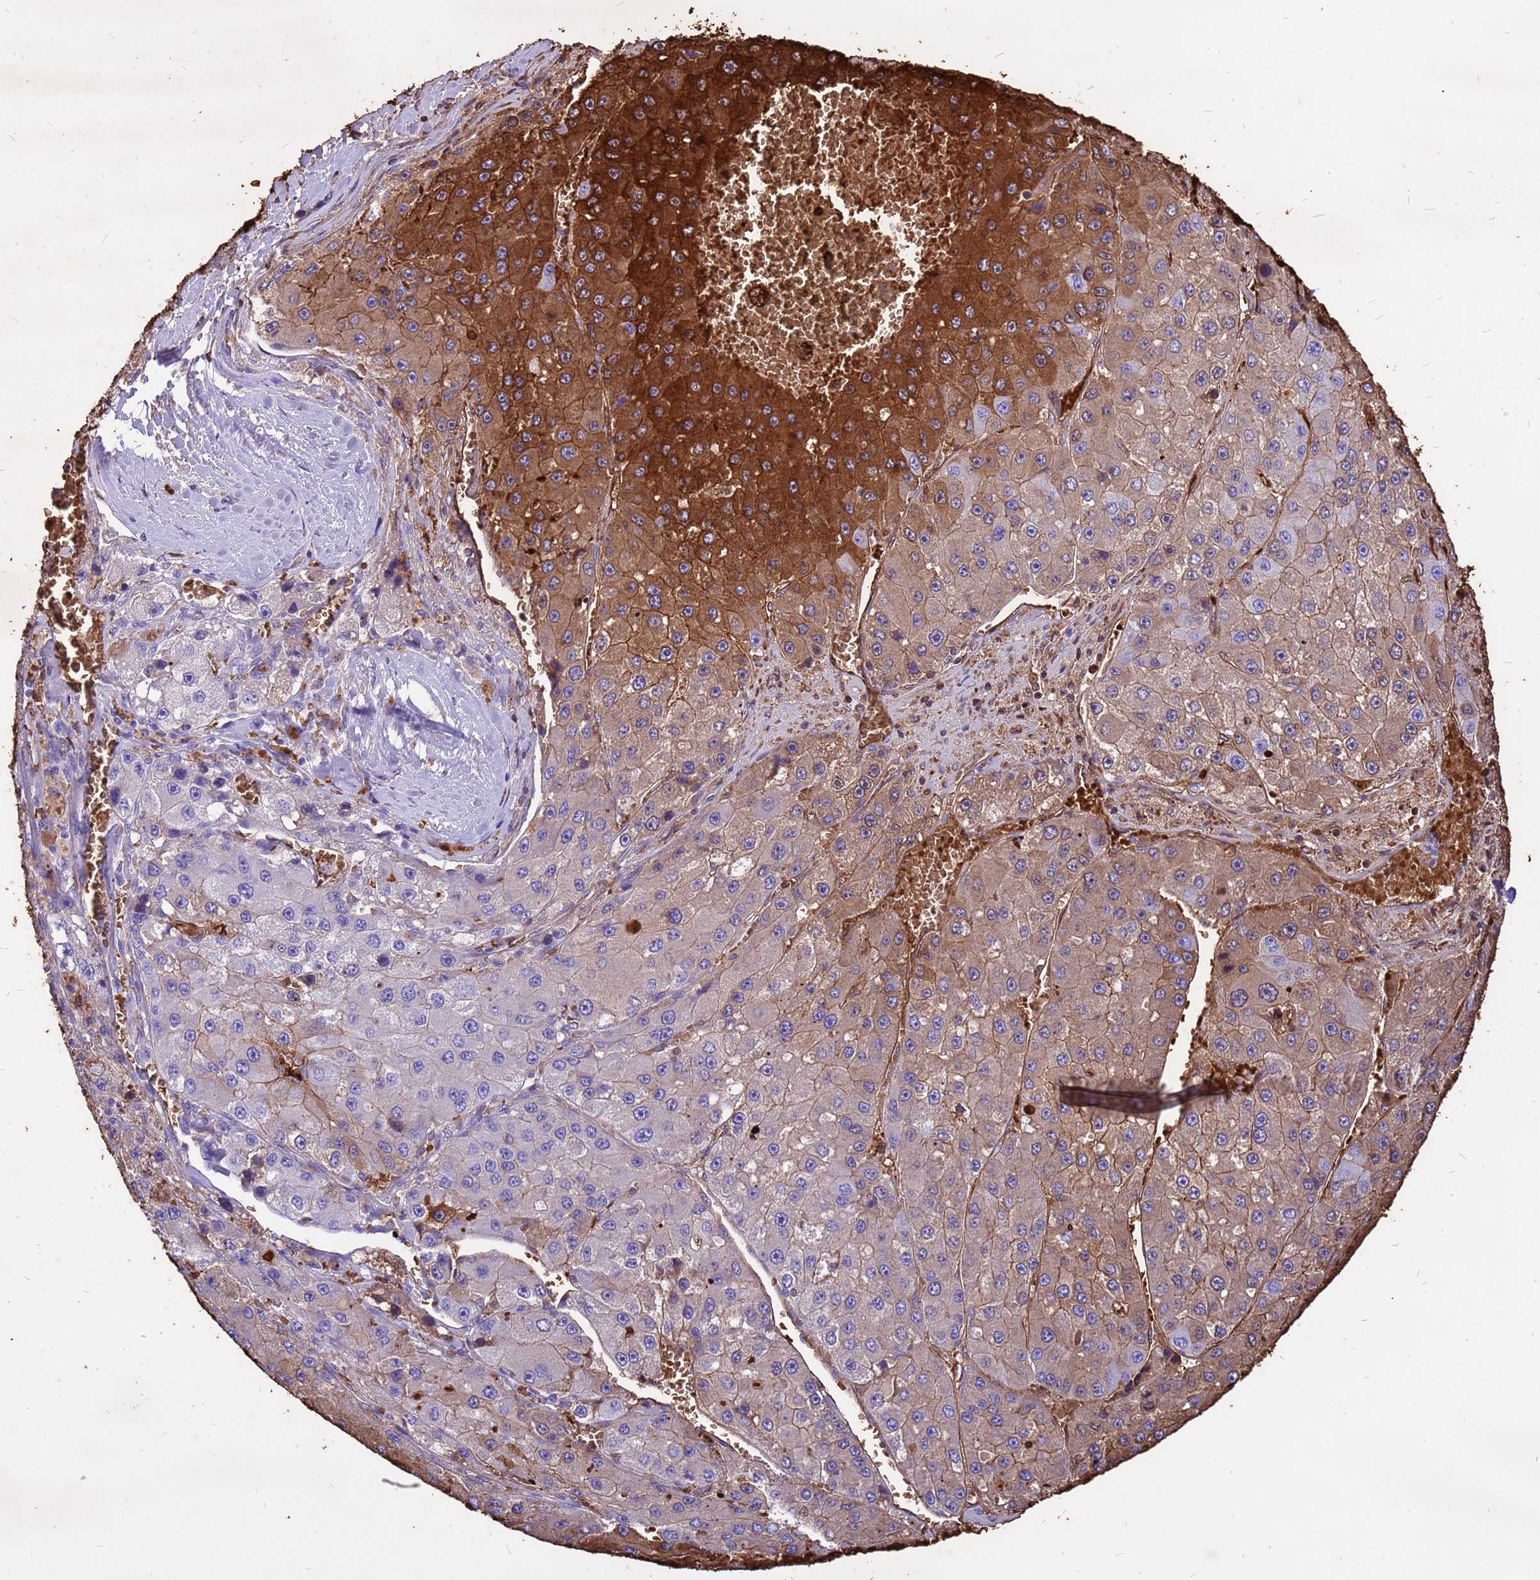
{"staining": {"intensity": "strong", "quantity": "25%-75%", "location": "cytoplasmic/membranous"}, "tissue": "liver cancer", "cell_type": "Tumor cells", "image_type": "cancer", "snomed": [{"axis": "morphology", "description": "Carcinoma, Hepatocellular, NOS"}, {"axis": "topography", "description": "Liver"}], "caption": "This is an image of immunohistochemistry (IHC) staining of liver cancer (hepatocellular carcinoma), which shows strong positivity in the cytoplasmic/membranous of tumor cells.", "gene": "HBA2", "patient": {"sex": "female", "age": 73}}